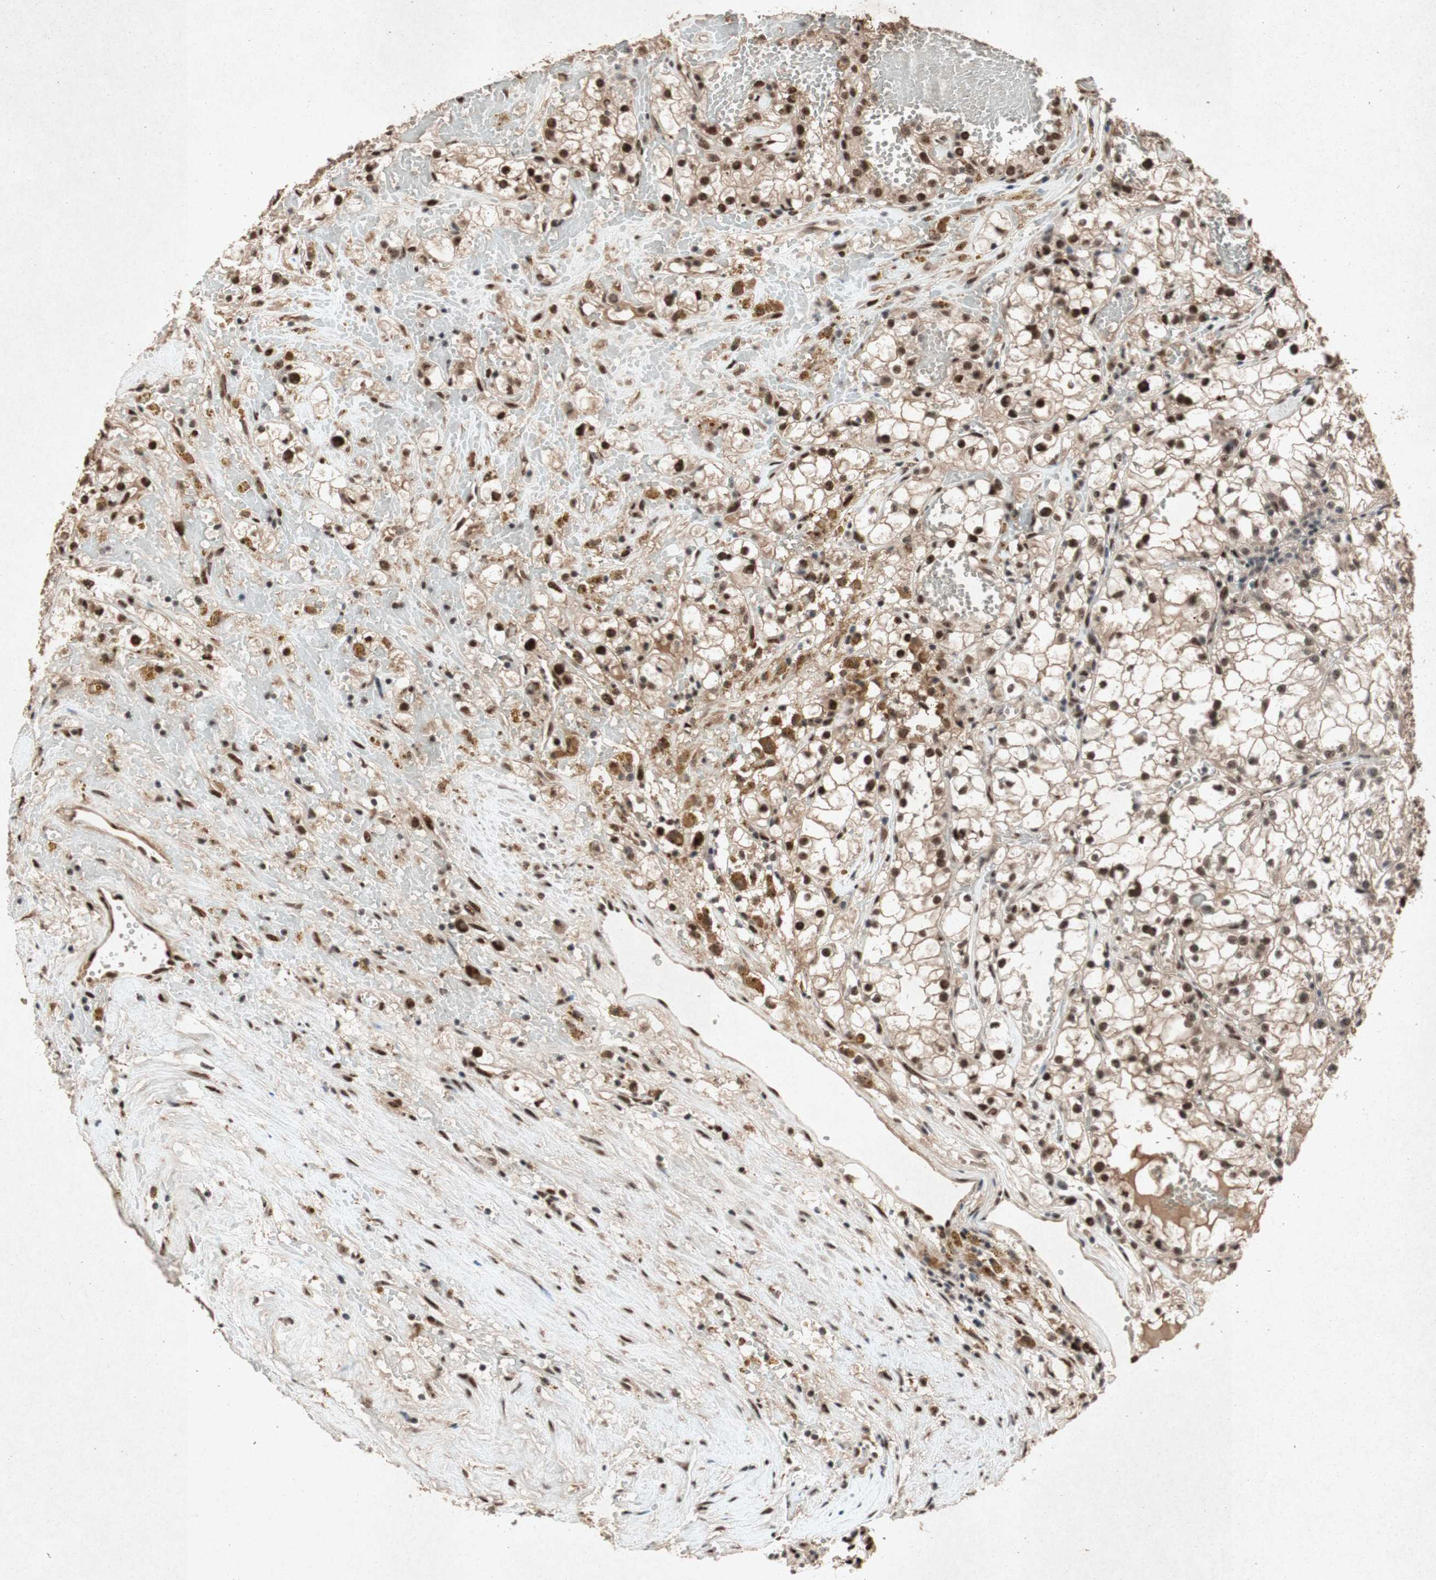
{"staining": {"intensity": "strong", "quantity": ">75%", "location": "nuclear"}, "tissue": "renal cancer", "cell_type": "Tumor cells", "image_type": "cancer", "snomed": [{"axis": "morphology", "description": "Adenocarcinoma, NOS"}, {"axis": "topography", "description": "Kidney"}], "caption": "A brown stain labels strong nuclear staining of a protein in human renal cancer (adenocarcinoma) tumor cells. (brown staining indicates protein expression, while blue staining denotes nuclei).", "gene": "PML", "patient": {"sex": "male", "age": 56}}